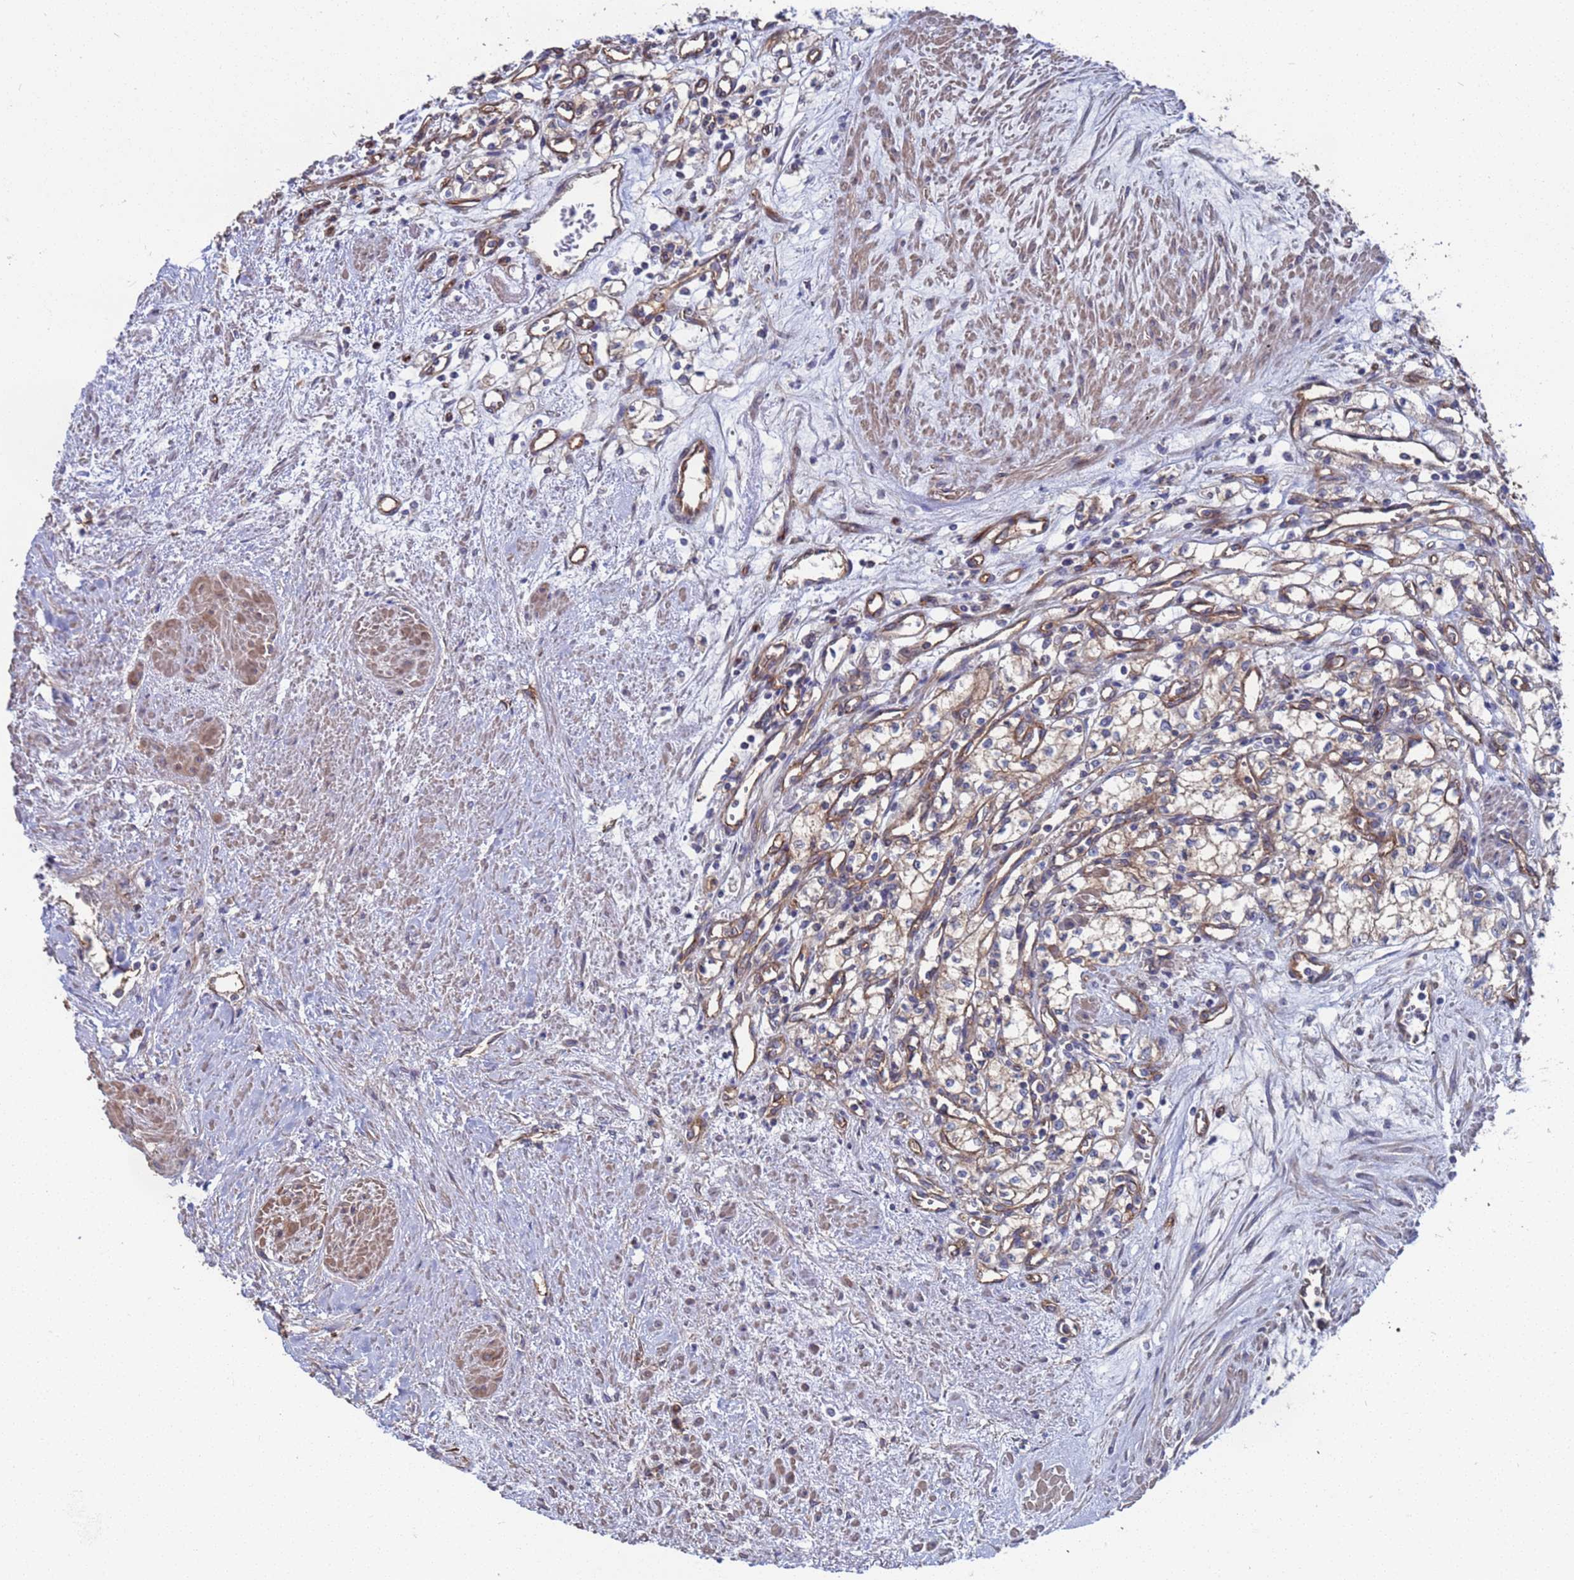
{"staining": {"intensity": "weak", "quantity": "25%-75%", "location": "cytoplasmic/membranous"}, "tissue": "renal cancer", "cell_type": "Tumor cells", "image_type": "cancer", "snomed": [{"axis": "morphology", "description": "Adenocarcinoma, NOS"}, {"axis": "topography", "description": "Kidney"}], "caption": "The immunohistochemical stain shows weak cytoplasmic/membranous staining in tumor cells of adenocarcinoma (renal) tissue.", "gene": "NDUFAF6", "patient": {"sex": "male", "age": 59}}